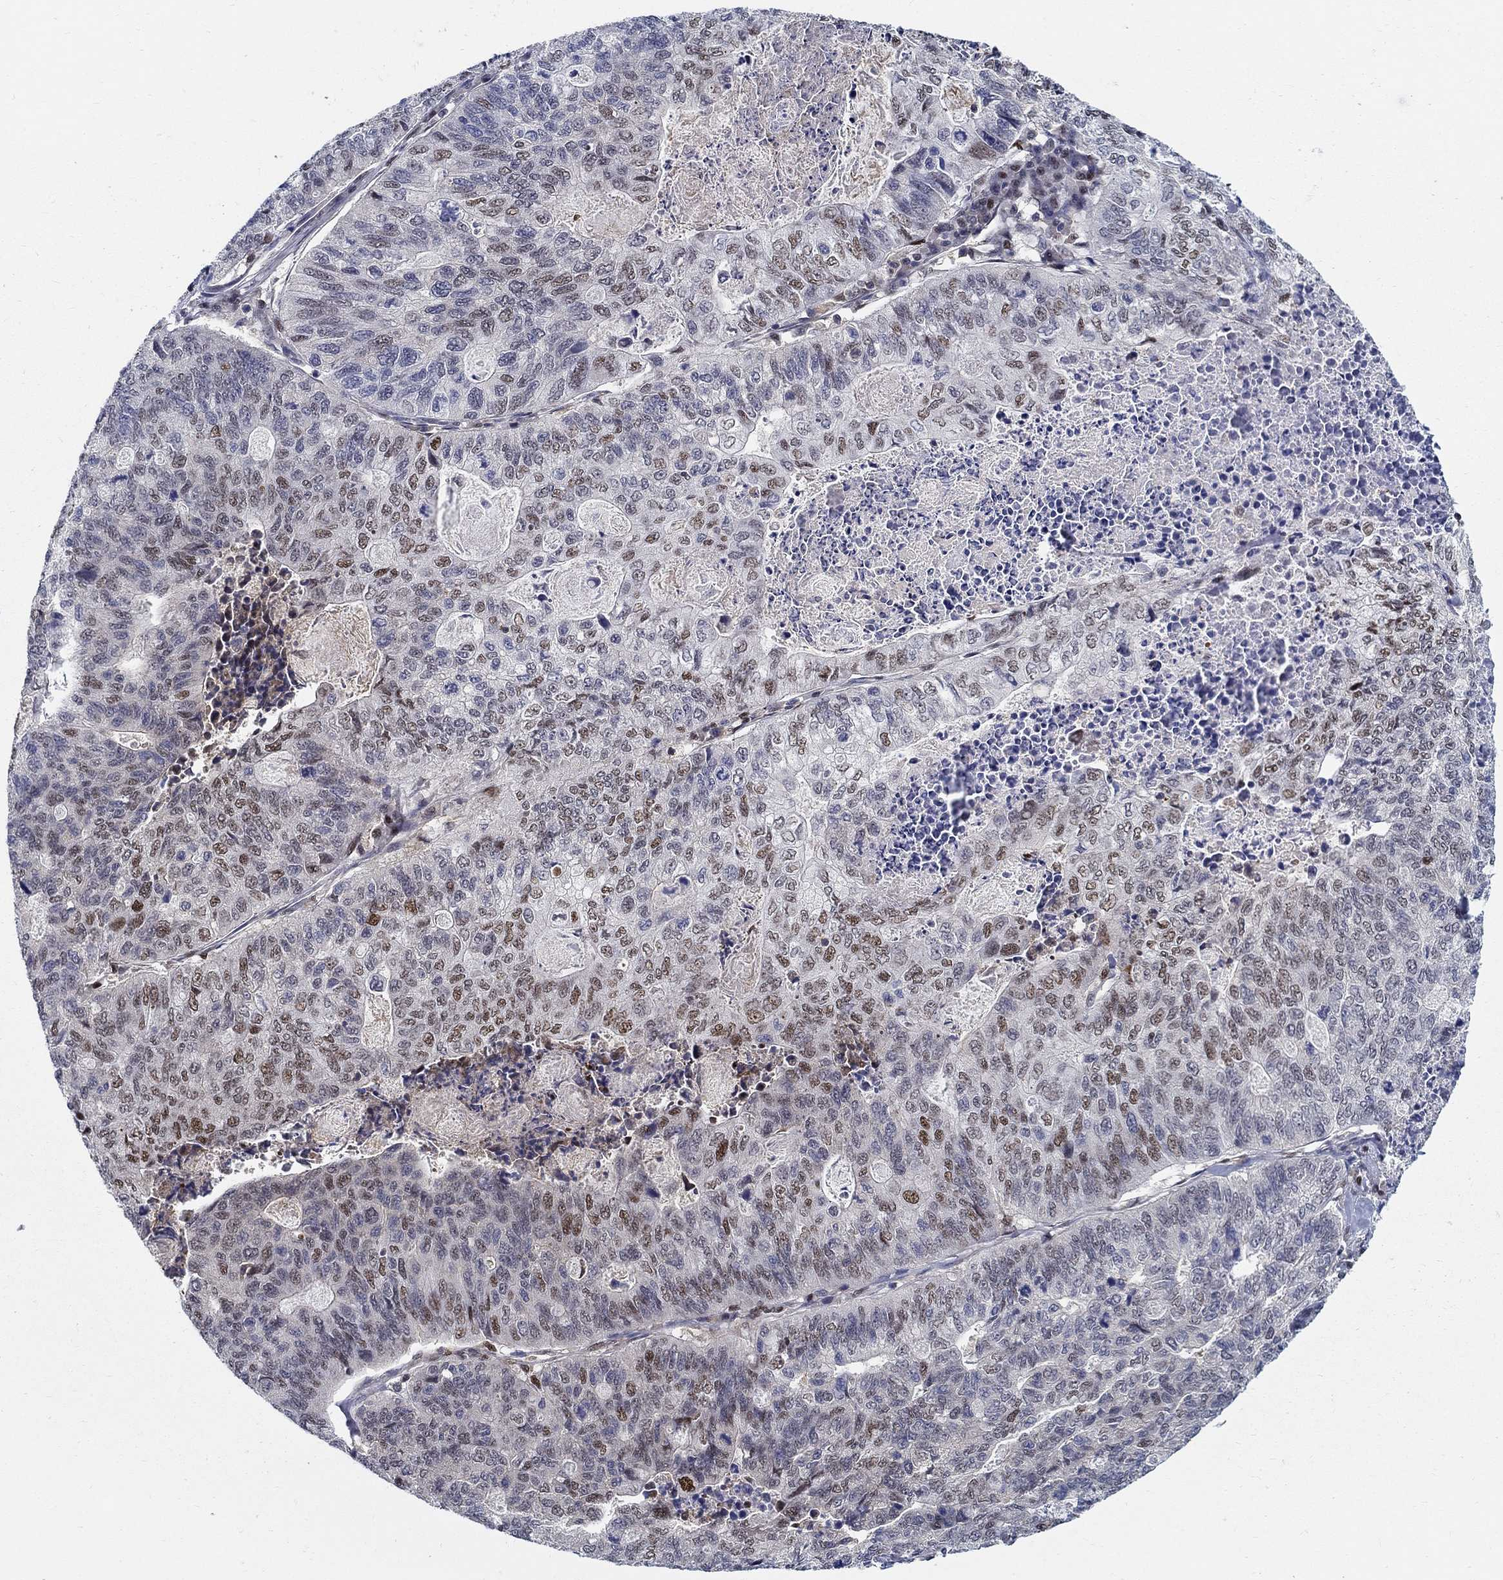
{"staining": {"intensity": "moderate", "quantity": "25%-75%", "location": "nuclear"}, "tissue": "stomach cancer", "cell_type": "Tumor cells", "image_type": "cancer", "snomed": [{"axis": "morphology", "description": "Adenocarcinoma, NOS"}, {"axis": "topography", "description": "Stomach, upper"}], "caption": "Immunohistochemical staining of stomach cancer reveals medium levels of moderate nuclear protein positivity in approximately 25%-75% of tumor cells. Using DAB (brown) and hematoxylin (blue) stains, captured at high magnification using brightfield microscopy.", "gene": "ZNF594", "patient": {"sex": "female", "age": 67}}